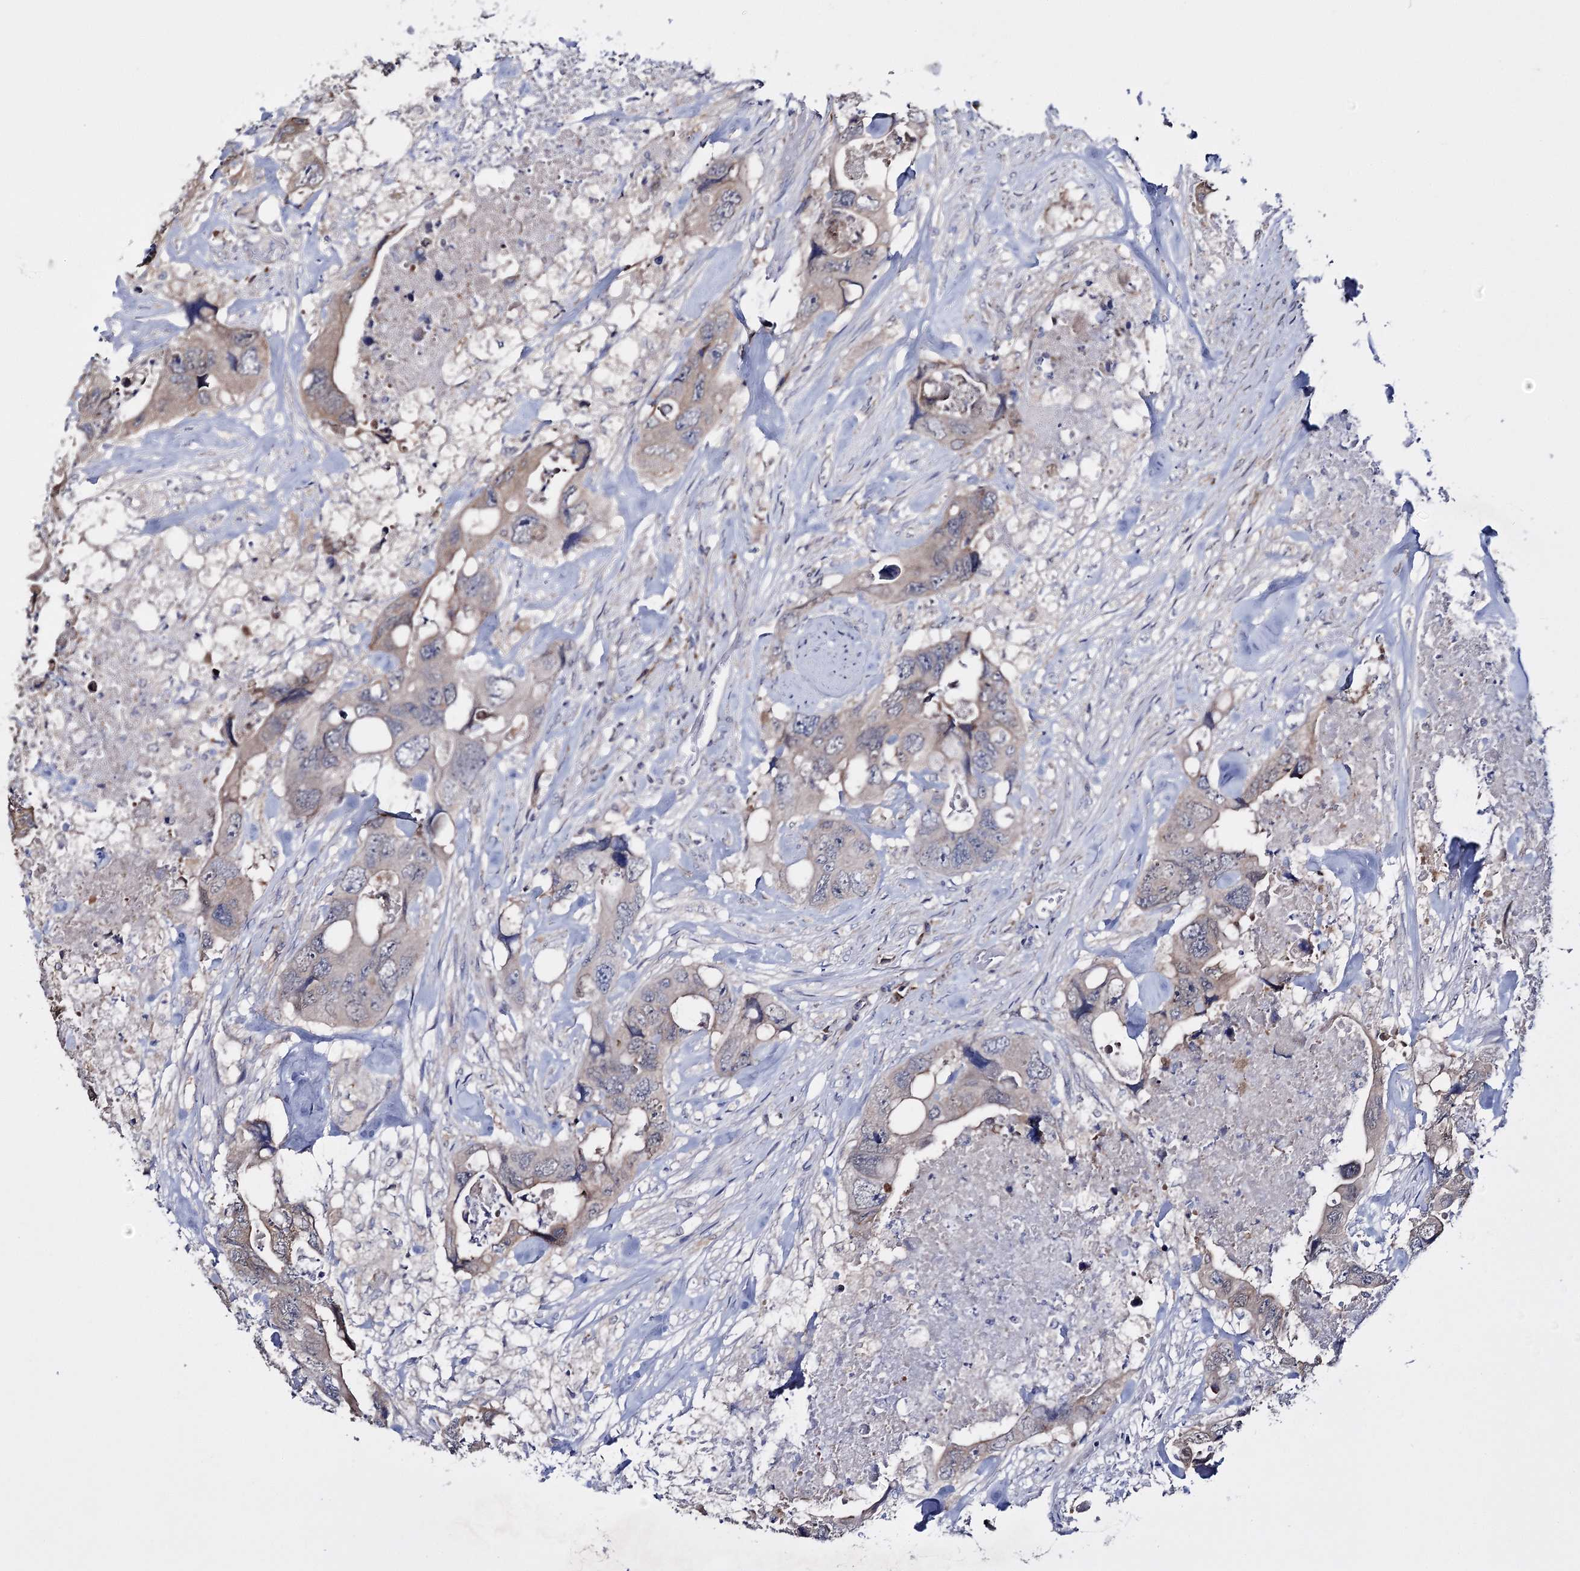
{"staining": {"intensity": "moderate", "quantity": "25%-75%", "location": "cytoplasmic/membranous"}, "tissue": "colorectal cancer", "cell_type": "Tumor cells", "image_type": "cancer", "snomed": [{"axis": "morphology", "description": "Adenocarcinoma, NOS"}, {"axis": "topography", "description": "Rectum"}], "caption": "Moderate cytoplasmic/membranous protein expression is identified in approximately 25%-75% of tumor cells in colorectal cancer (adenocarcinoma).", "gene": "PTER", "patient": {"sex": "male", "age": 57}}